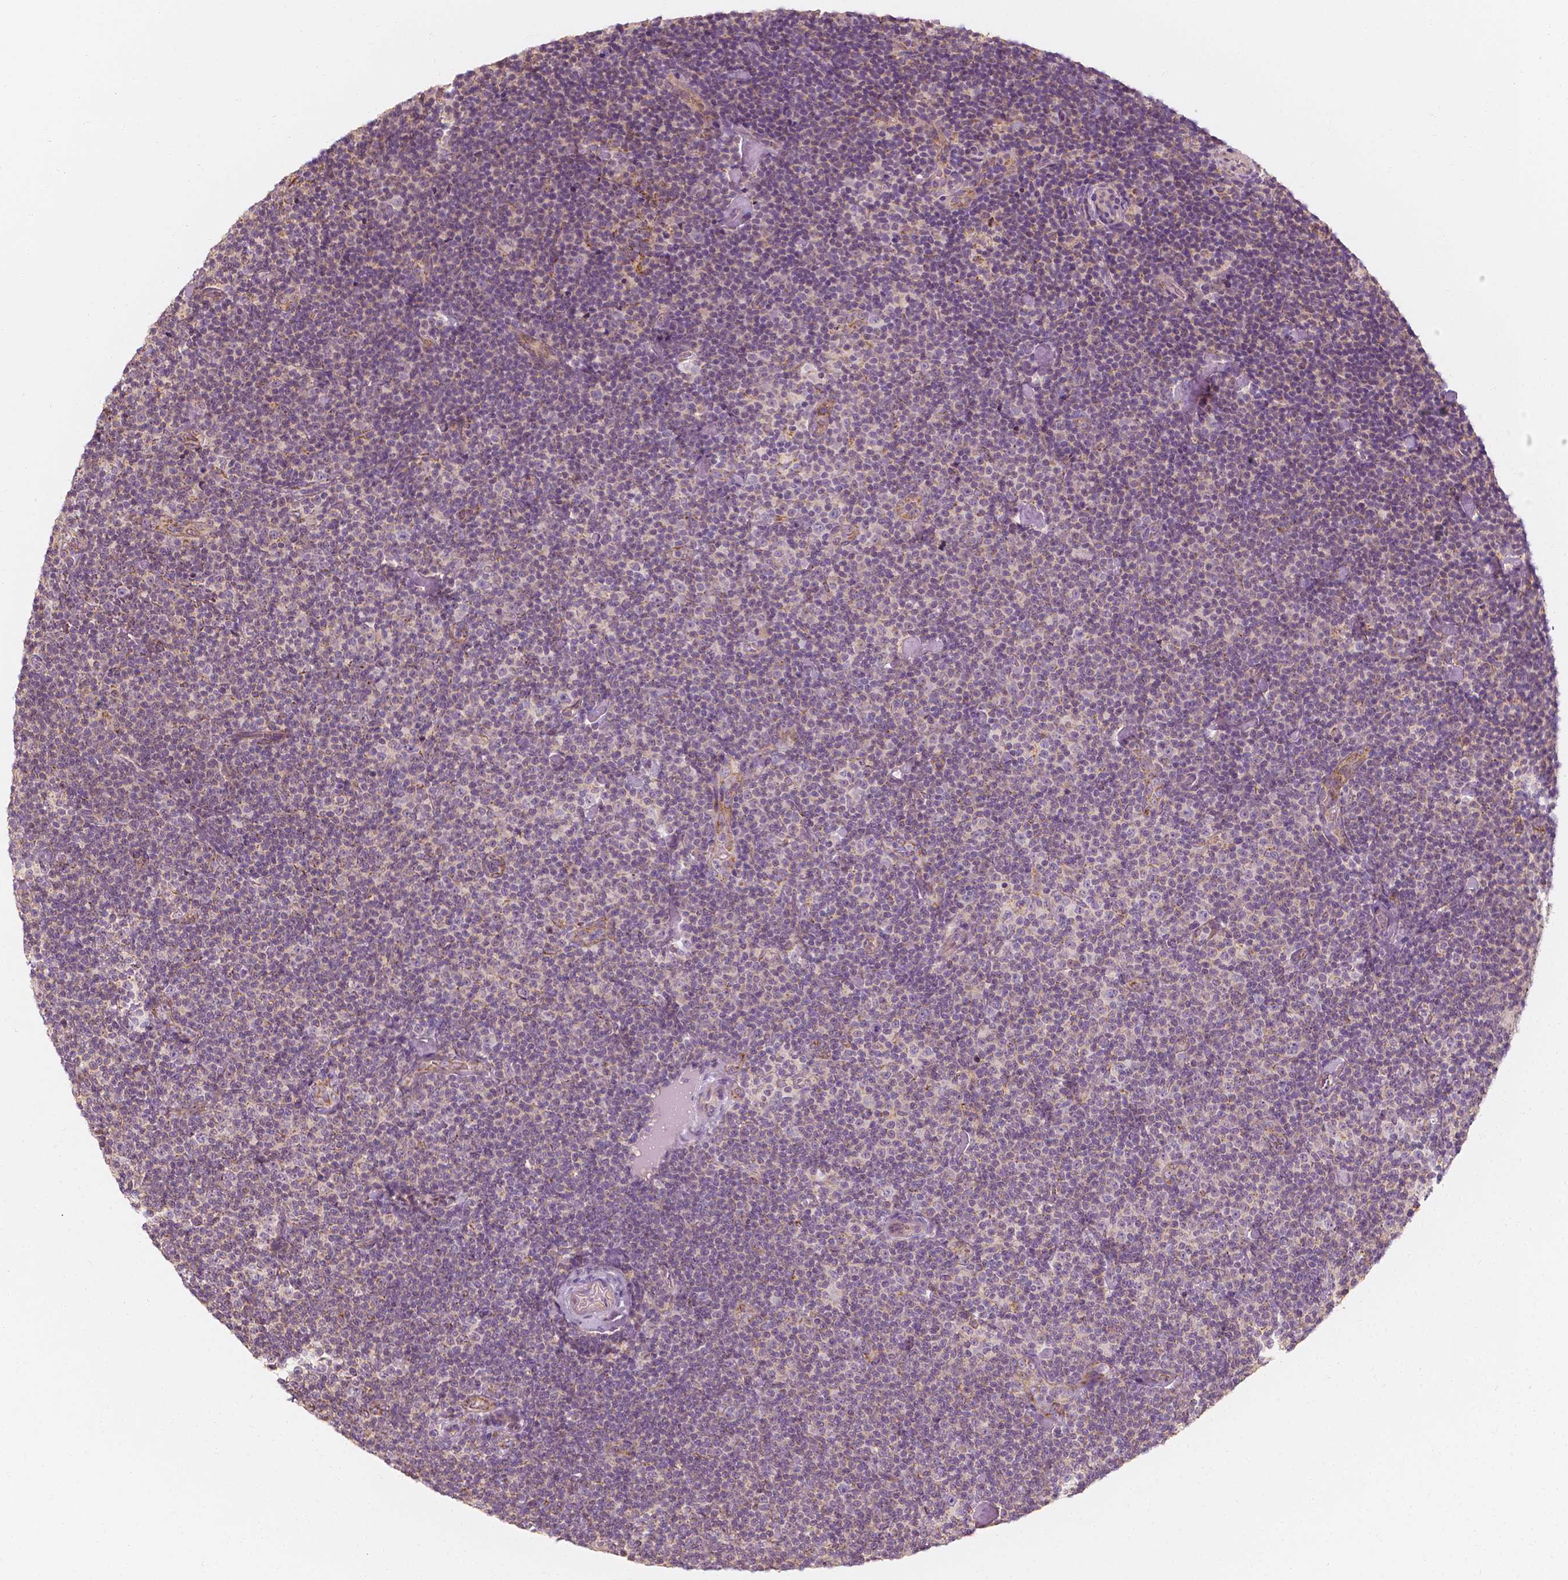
{"staining": {"intensity": "negative", "quantity": "none", "location": "none"}, "tissue": "lymphoma", "cell_type": "Tumor cells", "image_type": "cancer", "snomed": [{"axis": "morphology", "description": "Malignant lymphoma, non-Hodgkin's type, Low grade"}, {"axis": "topography", "description": "Lymph node"}], "caption": "Lymphoma was stained to show a protein in brown. There is no significant expression in tumor cells.", "gene": "SHPK", "patient": {"sex": "male", "age": 81}}